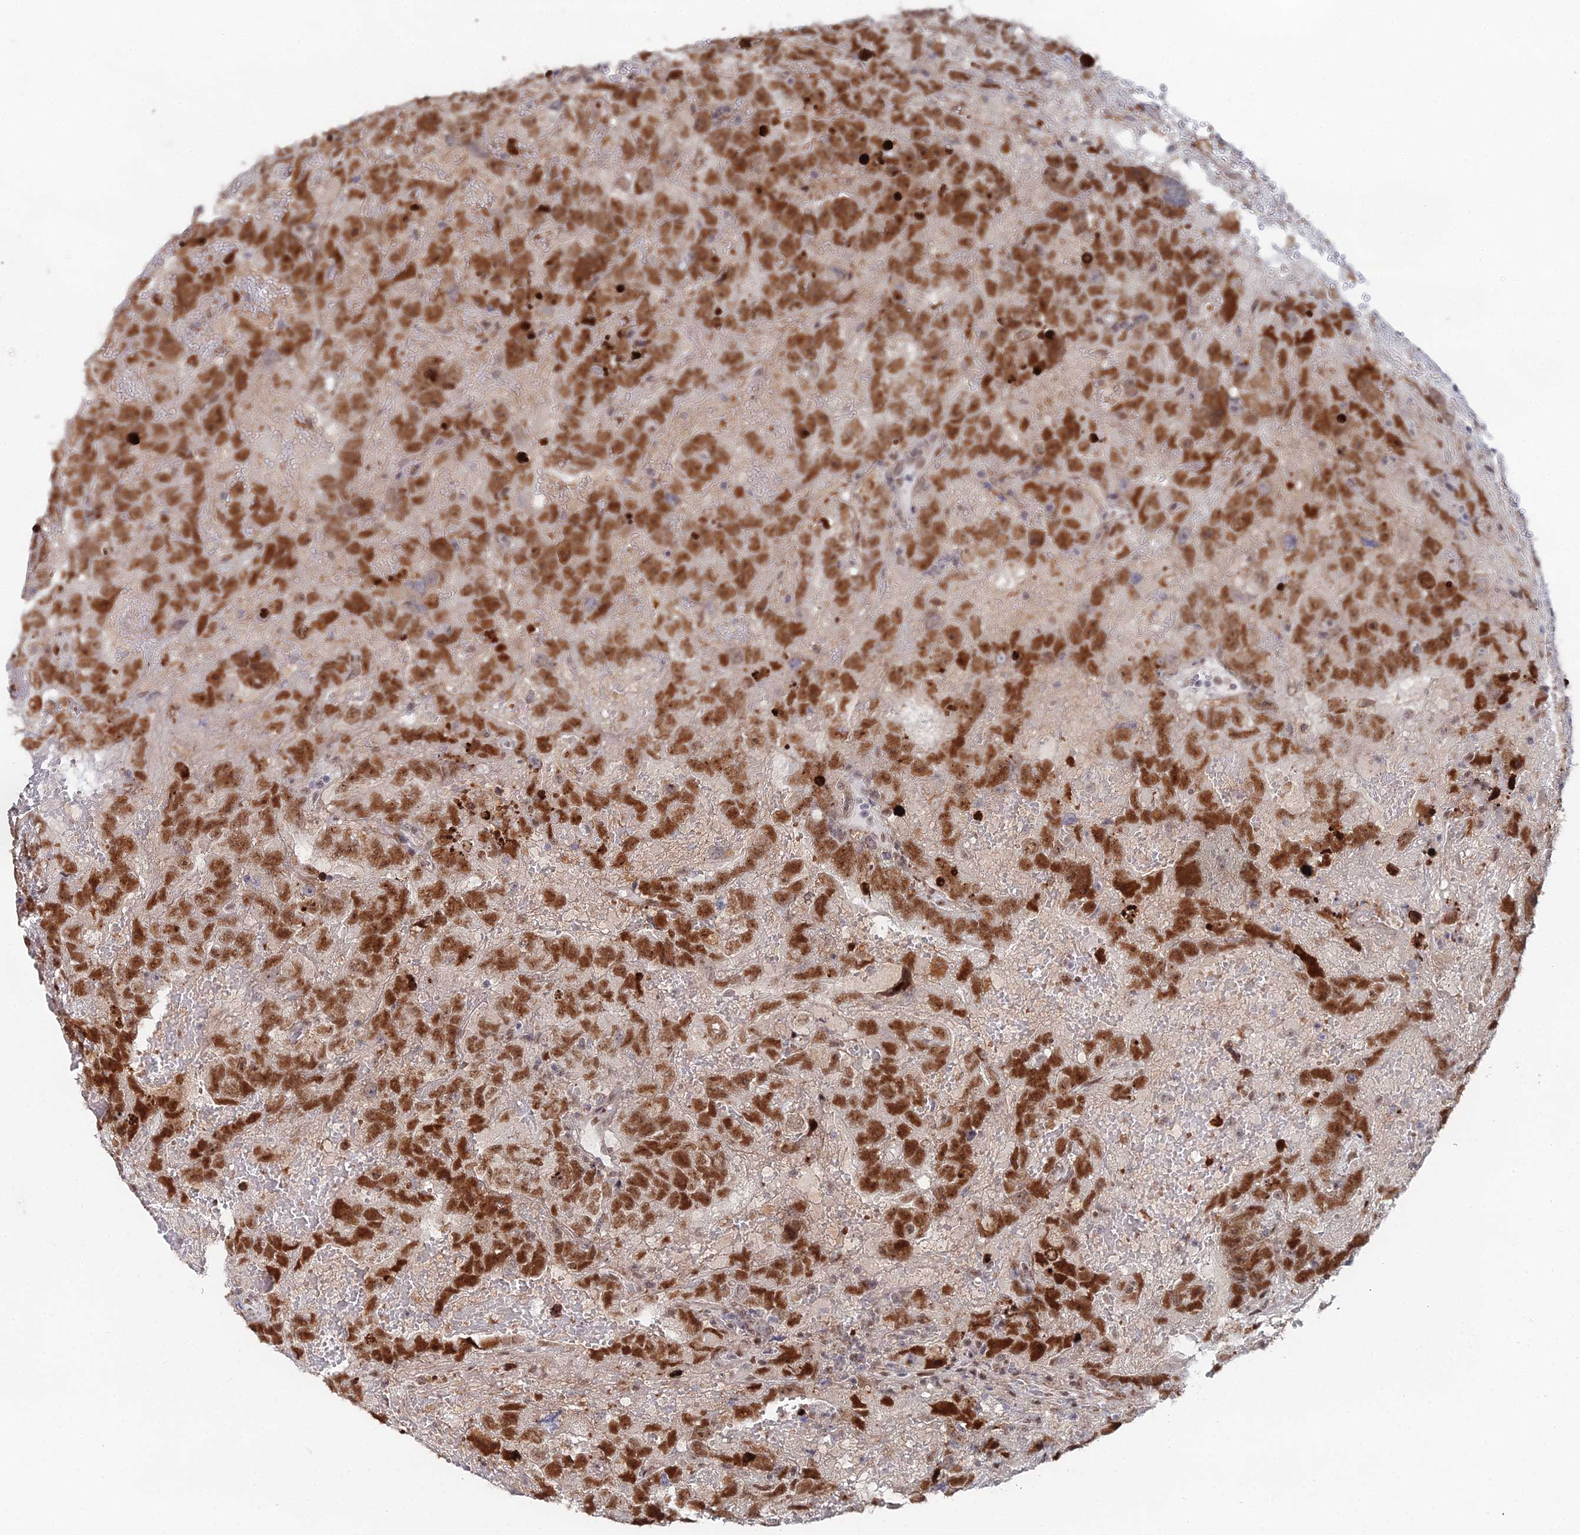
{"staining": {"intensity": "strong", "quantity": ">75%", "location": "nuclear"}, "tissue": "testis cancer", "cell_type": "Tumor cells", "image_type": "cancer", "snomed": [{"axis": "morphology", "description": "Carcinoma, Embryonal, NOS"}, {"axis": "topography", "description": "Testis"}], "caption": "IHC (DAB (3,3'-diaminobenzidine)) staining of human testis cancer (embryonal carcinoma) displays strong nuclear protein expression in about >75% of tumor cells. (brown staining indicates protein expression, while blue staining denotes nuclei).", "gene": "GSC2", "patient": {"sex": "male", "age": 45}}